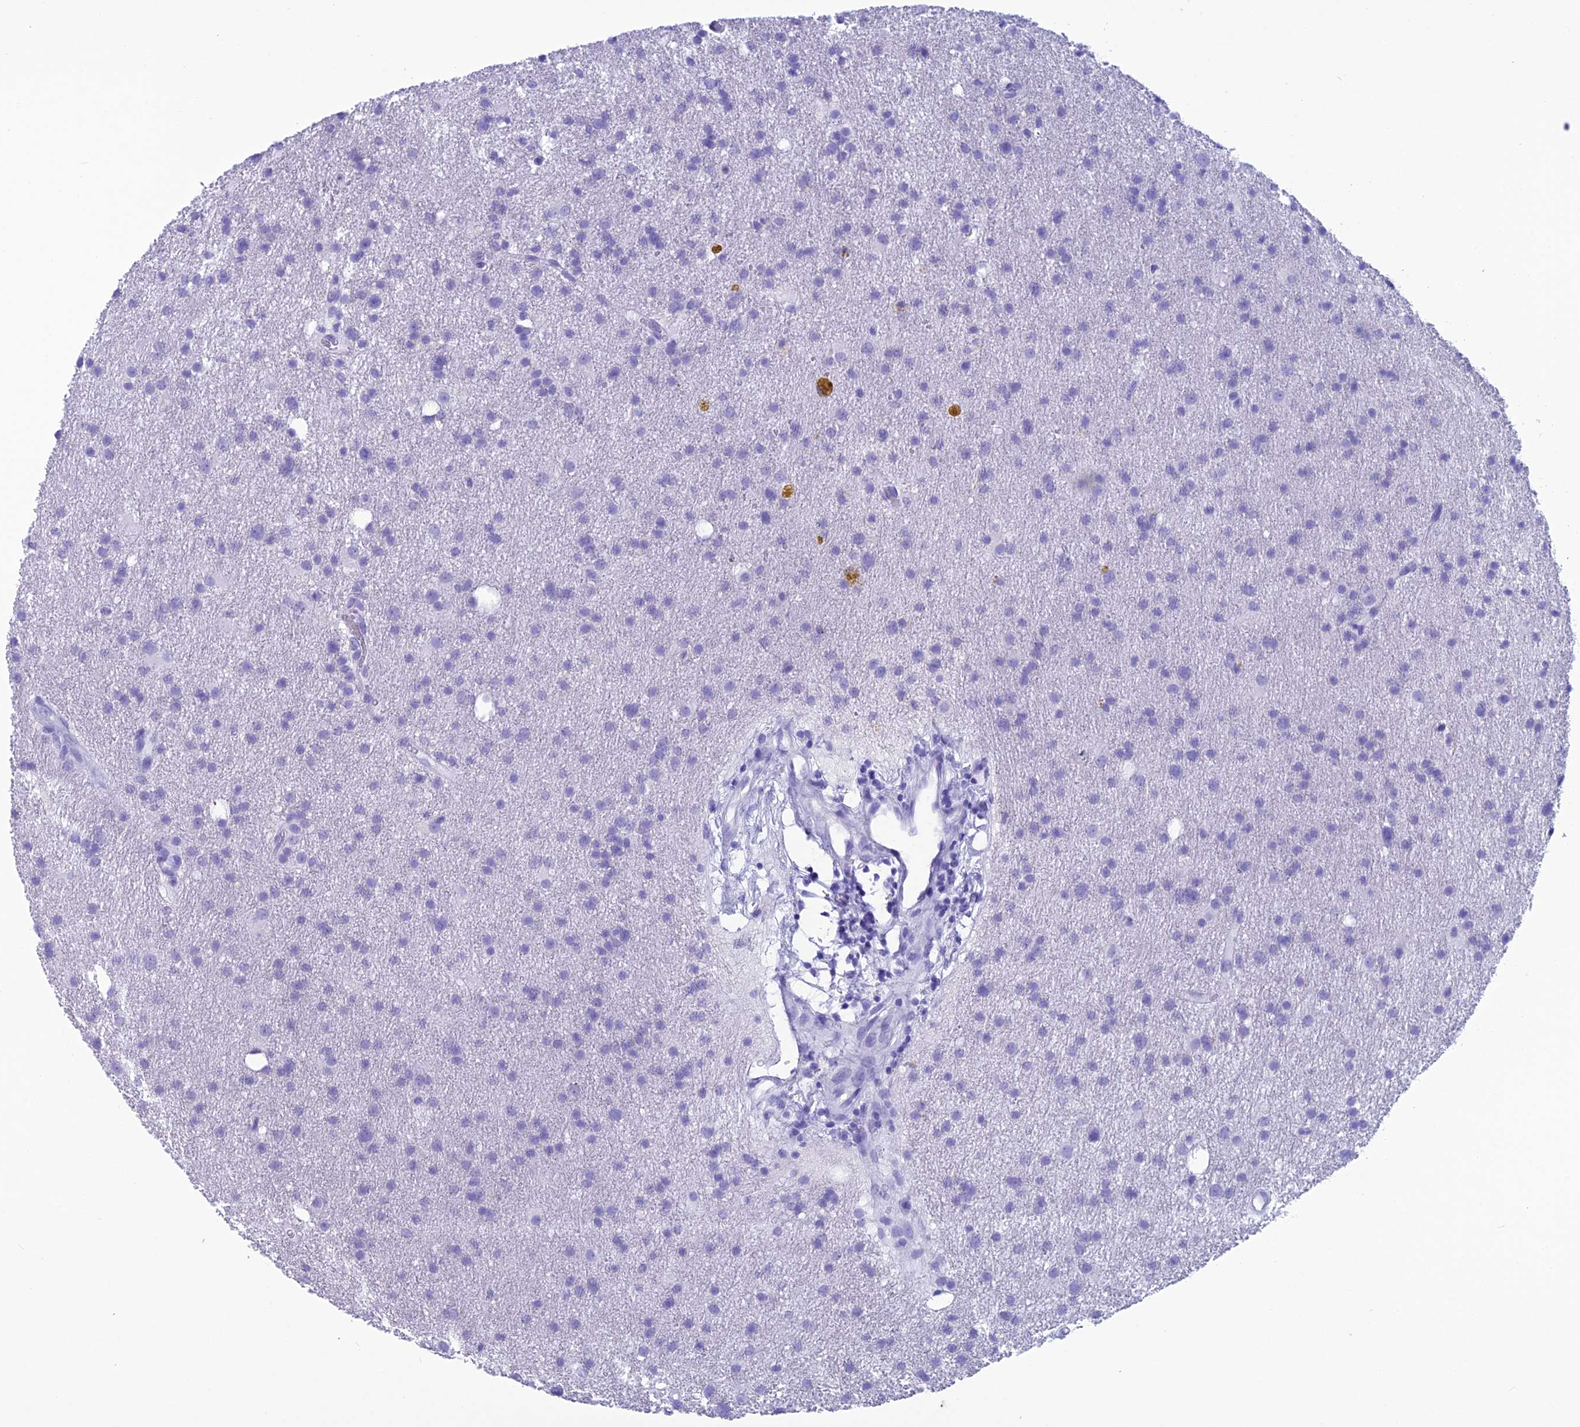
{"staining": {"intensity": "negative", "quantity": "none", "location": "none"}, "tissue": "glioma", "cell_type": "Tumor cells", "image_type": "cancer", "snomed": [{"axis": "morphology", "description": "Glioma, malignant, High grade"}, {"axis": "topography", "description": "Brain"}], "caption": "Tumor cells are negative for protein expression in human malignant glioma (high-grade).", "gene": "TRAM1L1", "patient": {"sex": "male", "age": 77}}